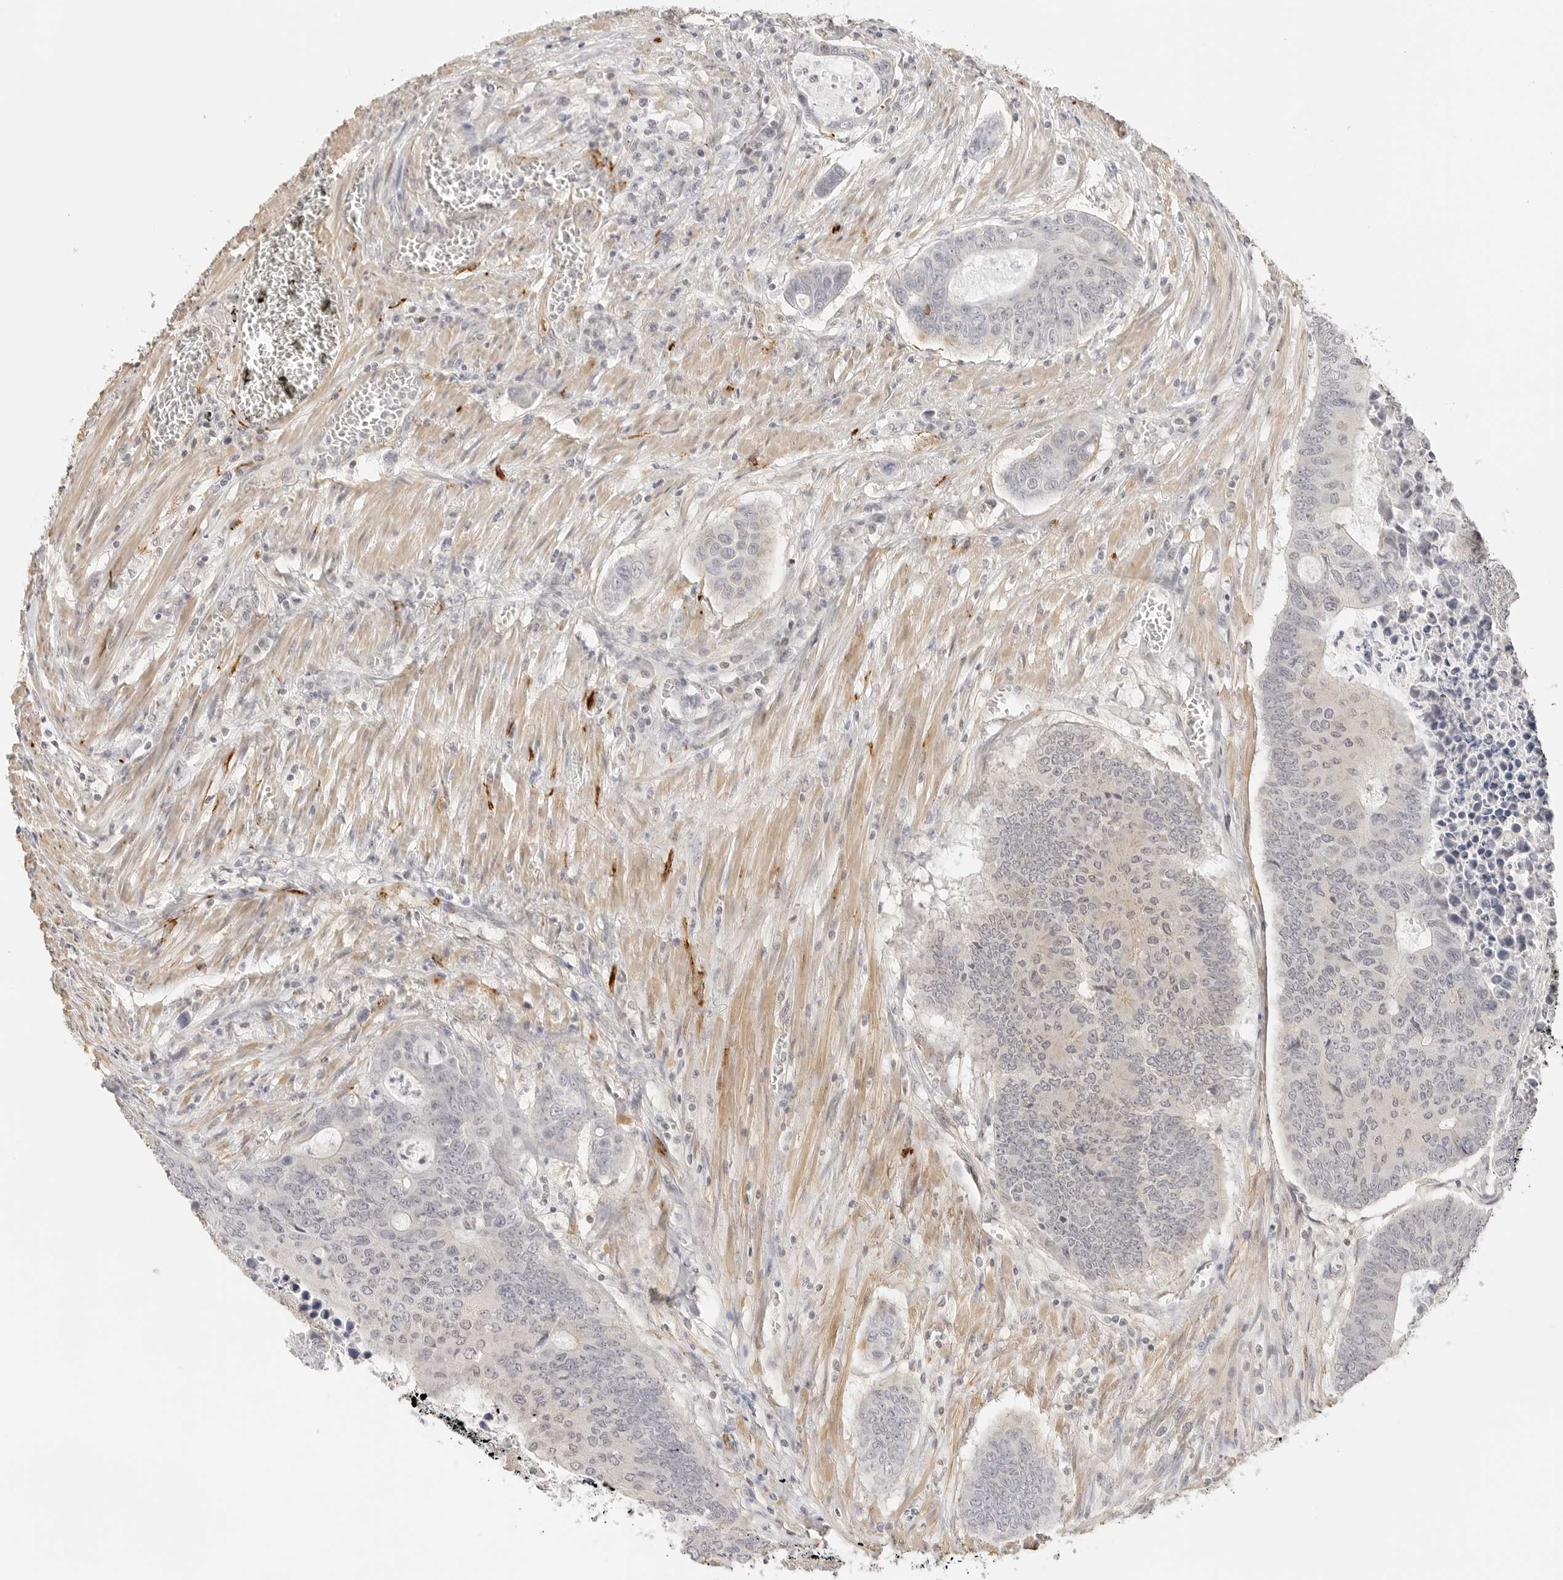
{"staining": {"intensity": "negative", "quantity": "none", "location": "none"}, "tissue": "colorectal cancer", "cell_type": "Tumor cells", "image_type": "cancer", "snomed": [{"axis": "morphology", "description": "Adenocarcinoma, NOS"}, {"axis": "topography", "description": "Colon"}], "caption": "Tumor cells show no significant protein expression in colorectal adenocarcinoma. Nuclei are stained in blue.", "gene": "PCDH19", "patient": {"sex": "male", "age": 87}}